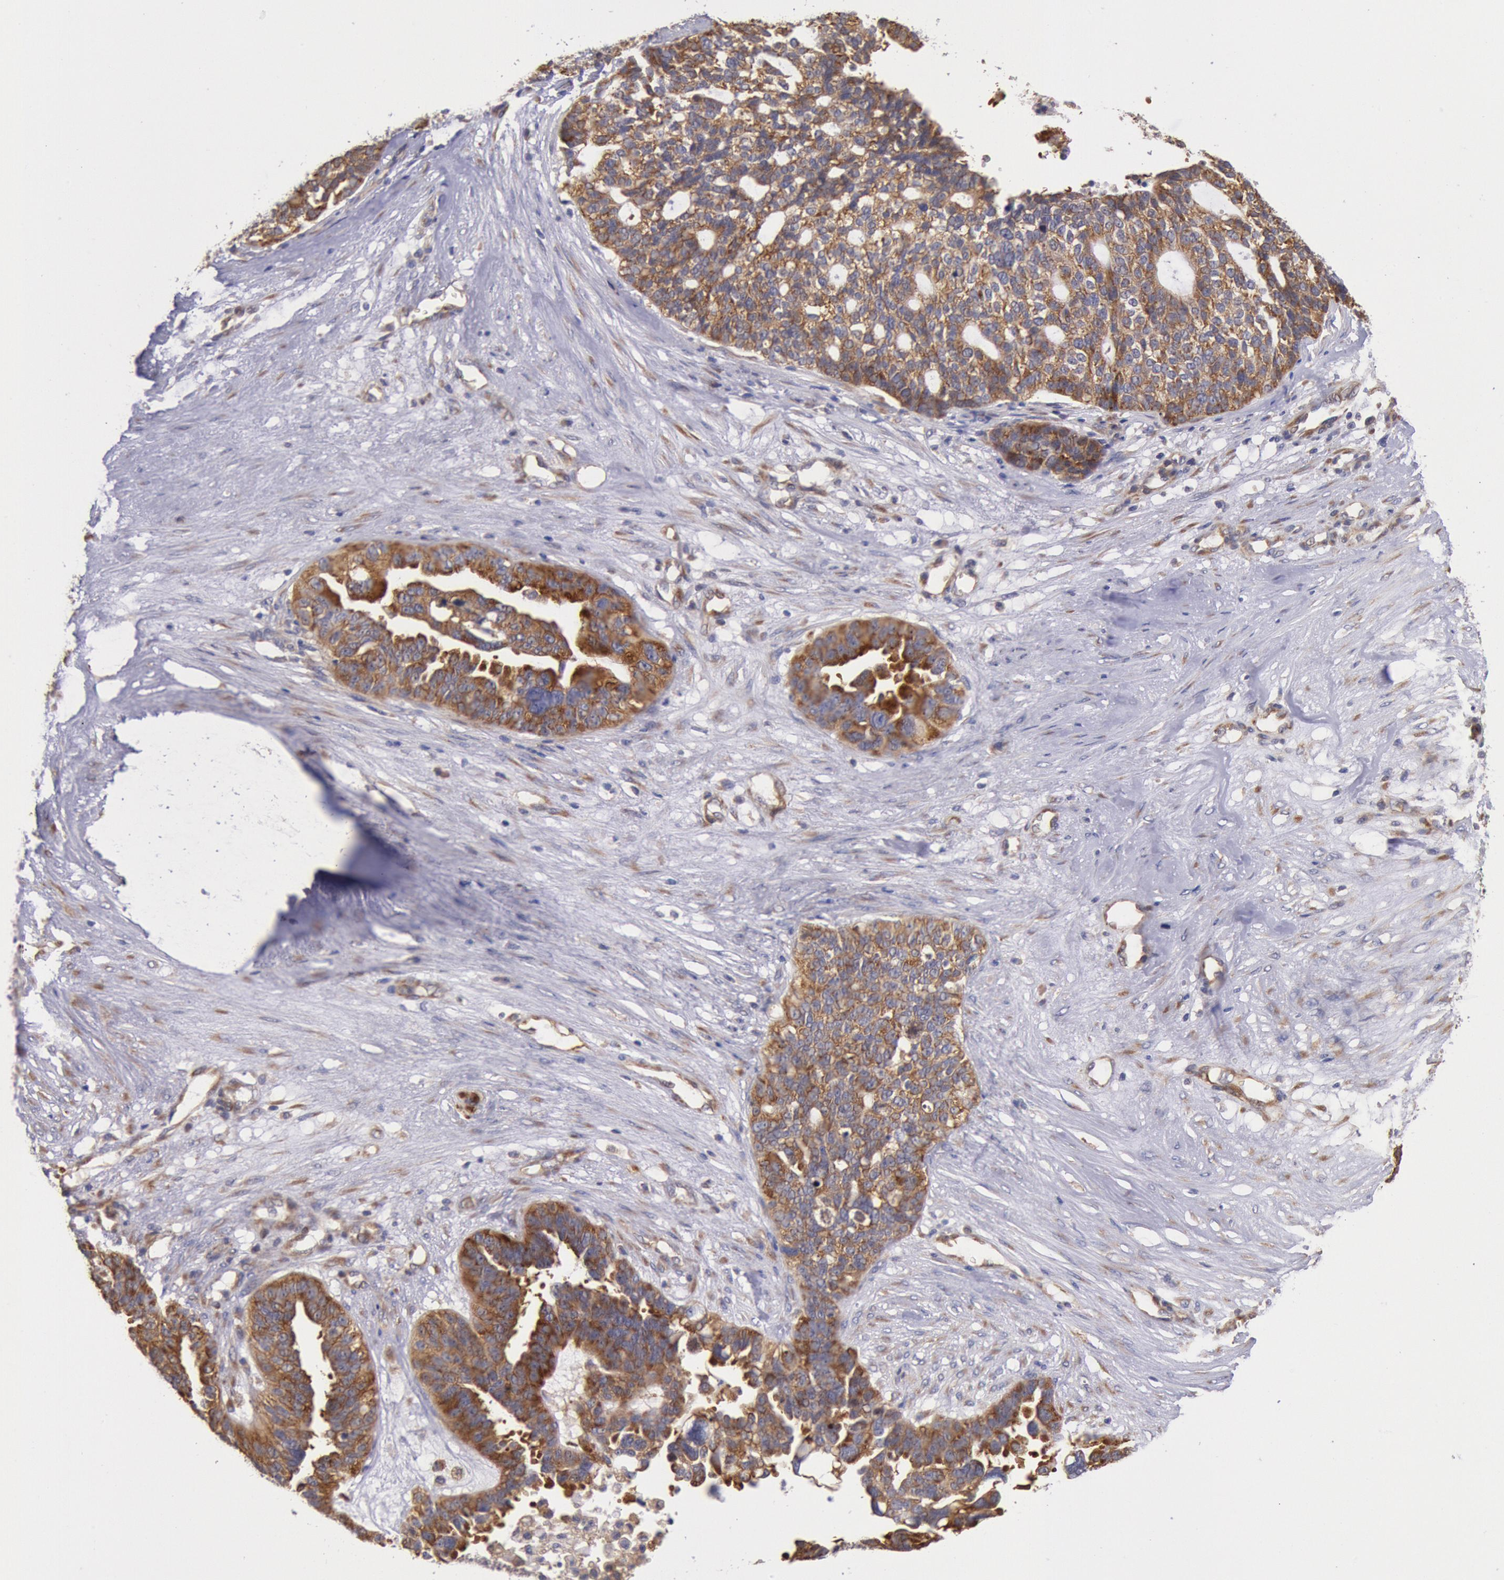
{"staining": {"intensity": "moderate", "quantity": ">75%", "location": "cytoplasmic/membranous"}, "tissue": "ovarian cancer", "cell_type": "Tumor cells", "image_type": "cancer", "snomed": [{"axis": "morphology", "description": "Cystadenocarcinoma, serous, NOS"}, {"axis": "topography", "description": "Ovary"}], "caption": "Immunohistochemistry (DAB (3,3'-diaminobenzidine)) staining of ovarian cancer shows moderate cytoplasmic/membranous protein expression in about >75% of tumor cells. (brown staining indicates protein expression, while blue staining denotes nuclei).", "gene": "DRG1", "patient": {"sex": "female", "age": 59}}